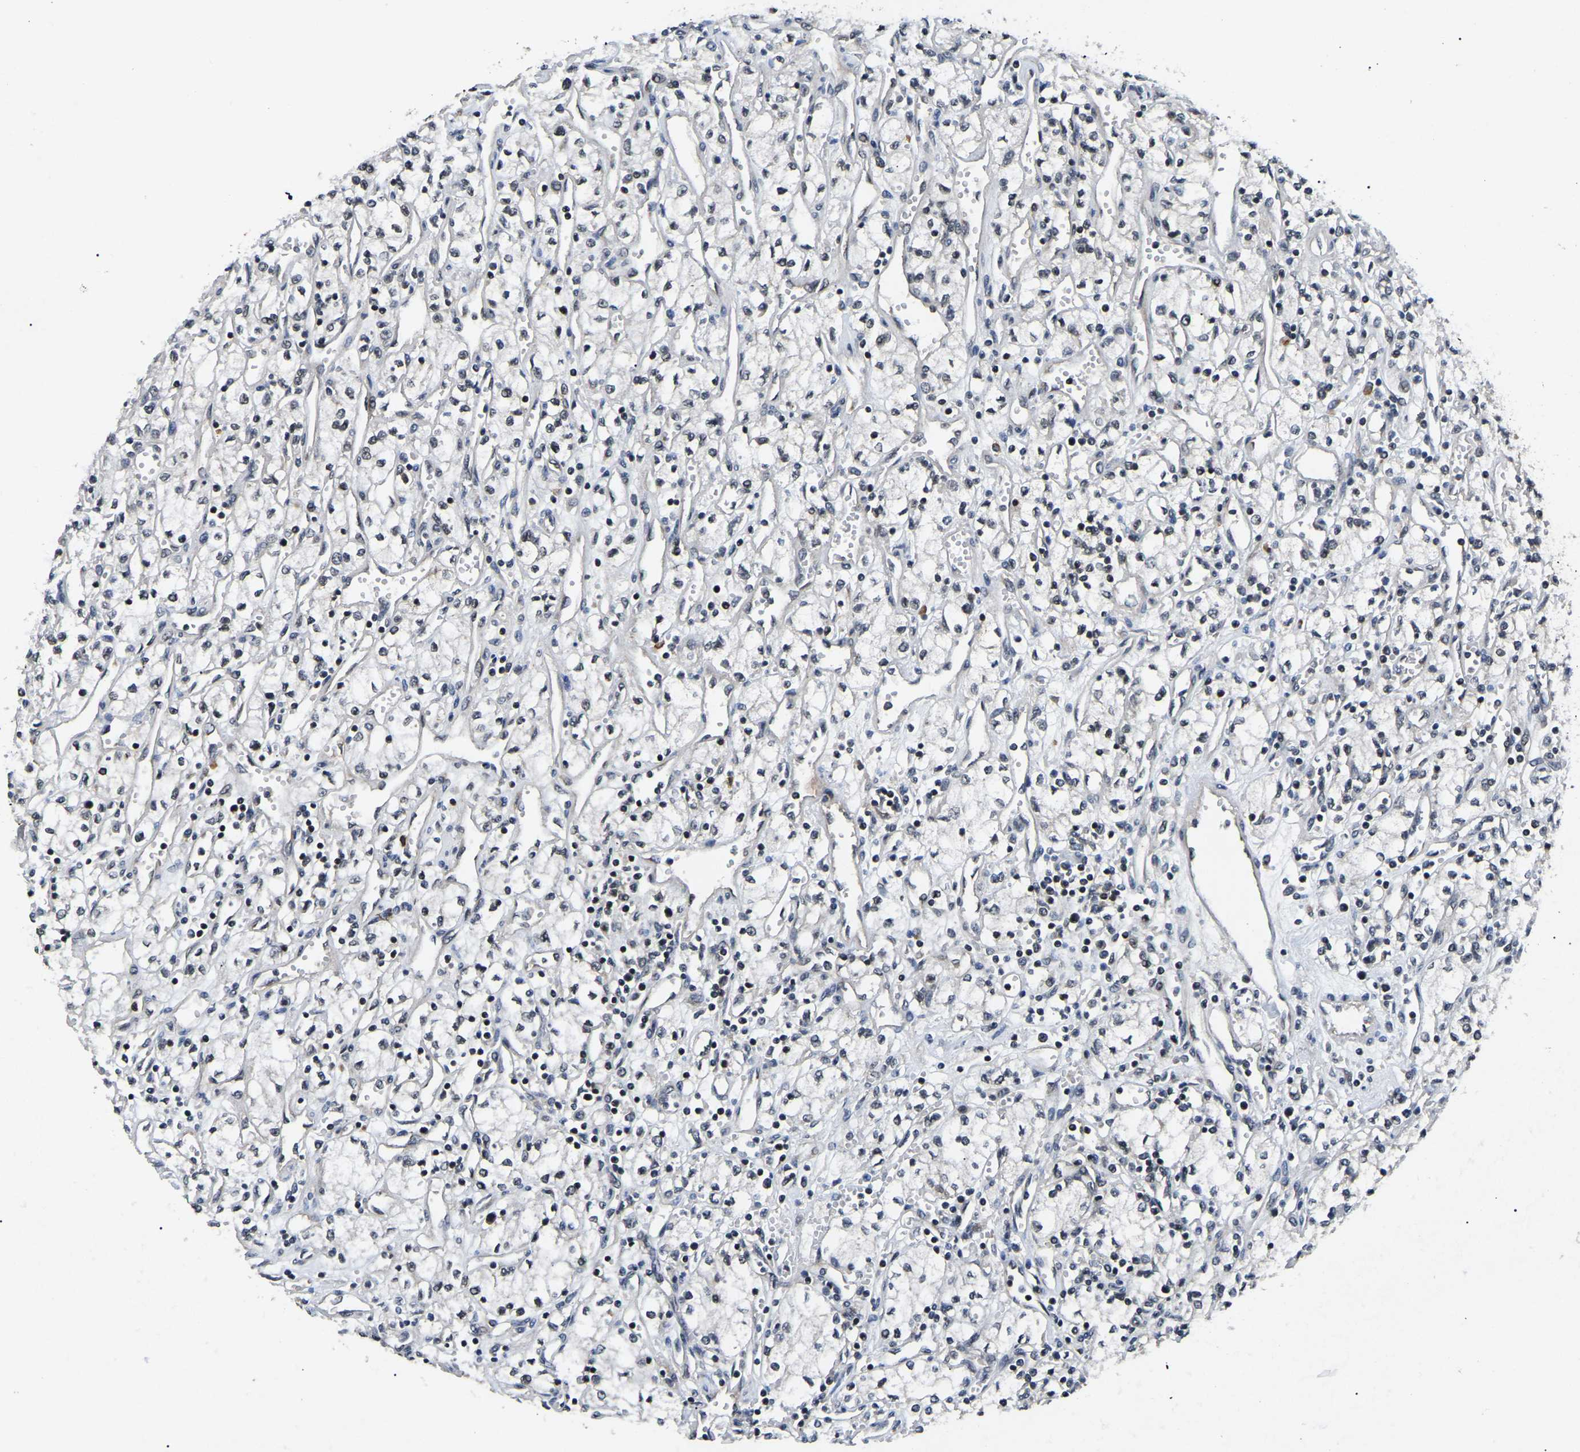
{"staining": {"intensity": "negative", "quantity": "none", "location": "none"}, "tissue": "renal cancer", "cell_type": "Tumor cells", "image_type": "cancer", "snomed": [{"axis": "morphology", "description": "Adenocarcinoma, NOS"}, {"axis": "topography", "description": "Kidney"}], "caption": "This is an immunohistochemistry (IHC) micrograph of renal adenocarcinoma. There is no staining in tumor cells.", "gene": "RBM28", "patient": {"sex": "male", "age": 59}}